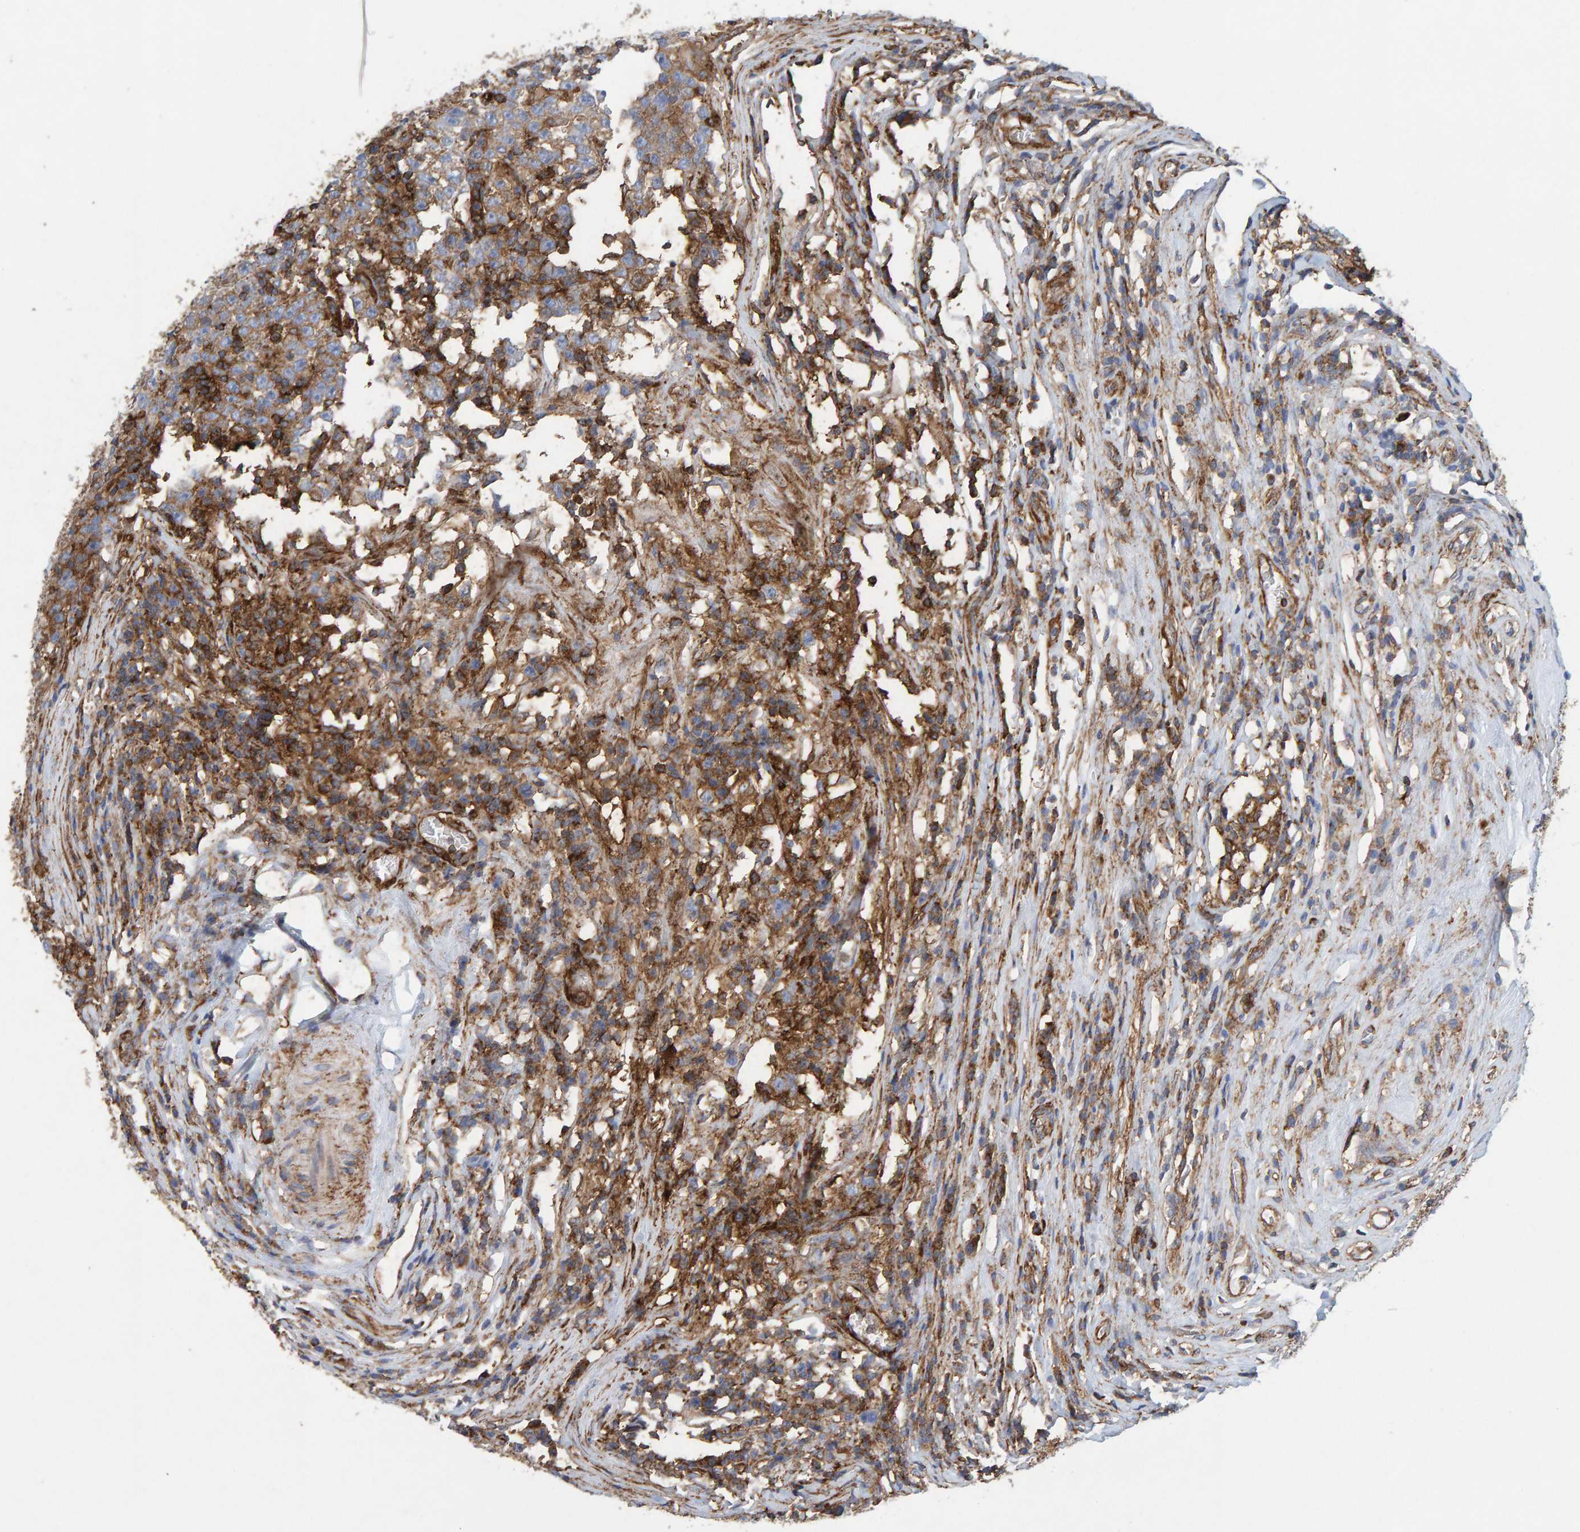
{"staining": {"intensity": "weak", "quantity": ">75%", "location": "cytoplasmic/membranous"}, "tissue": "testis cancer", "cell_type": "Tumor cells", "image_type": "cancer", "snomed": [{"axis": "morphology", "description": "Seminoma, NOS"}, {"axis": "topography", "description": "Testis"}], "caption": "Immunohistochemistry (IHC) photomicrograph of neoplastic tissue: human testis cancer stained using immunohistochemistry displays low levels of weak protein expression localized specifically in the cytoplasmic/membranous of tumor cells, appearing as a cytoplasmic/membranous brown color.", "gene": "MVP", "patient": {"sex": "male", "age": 43}}